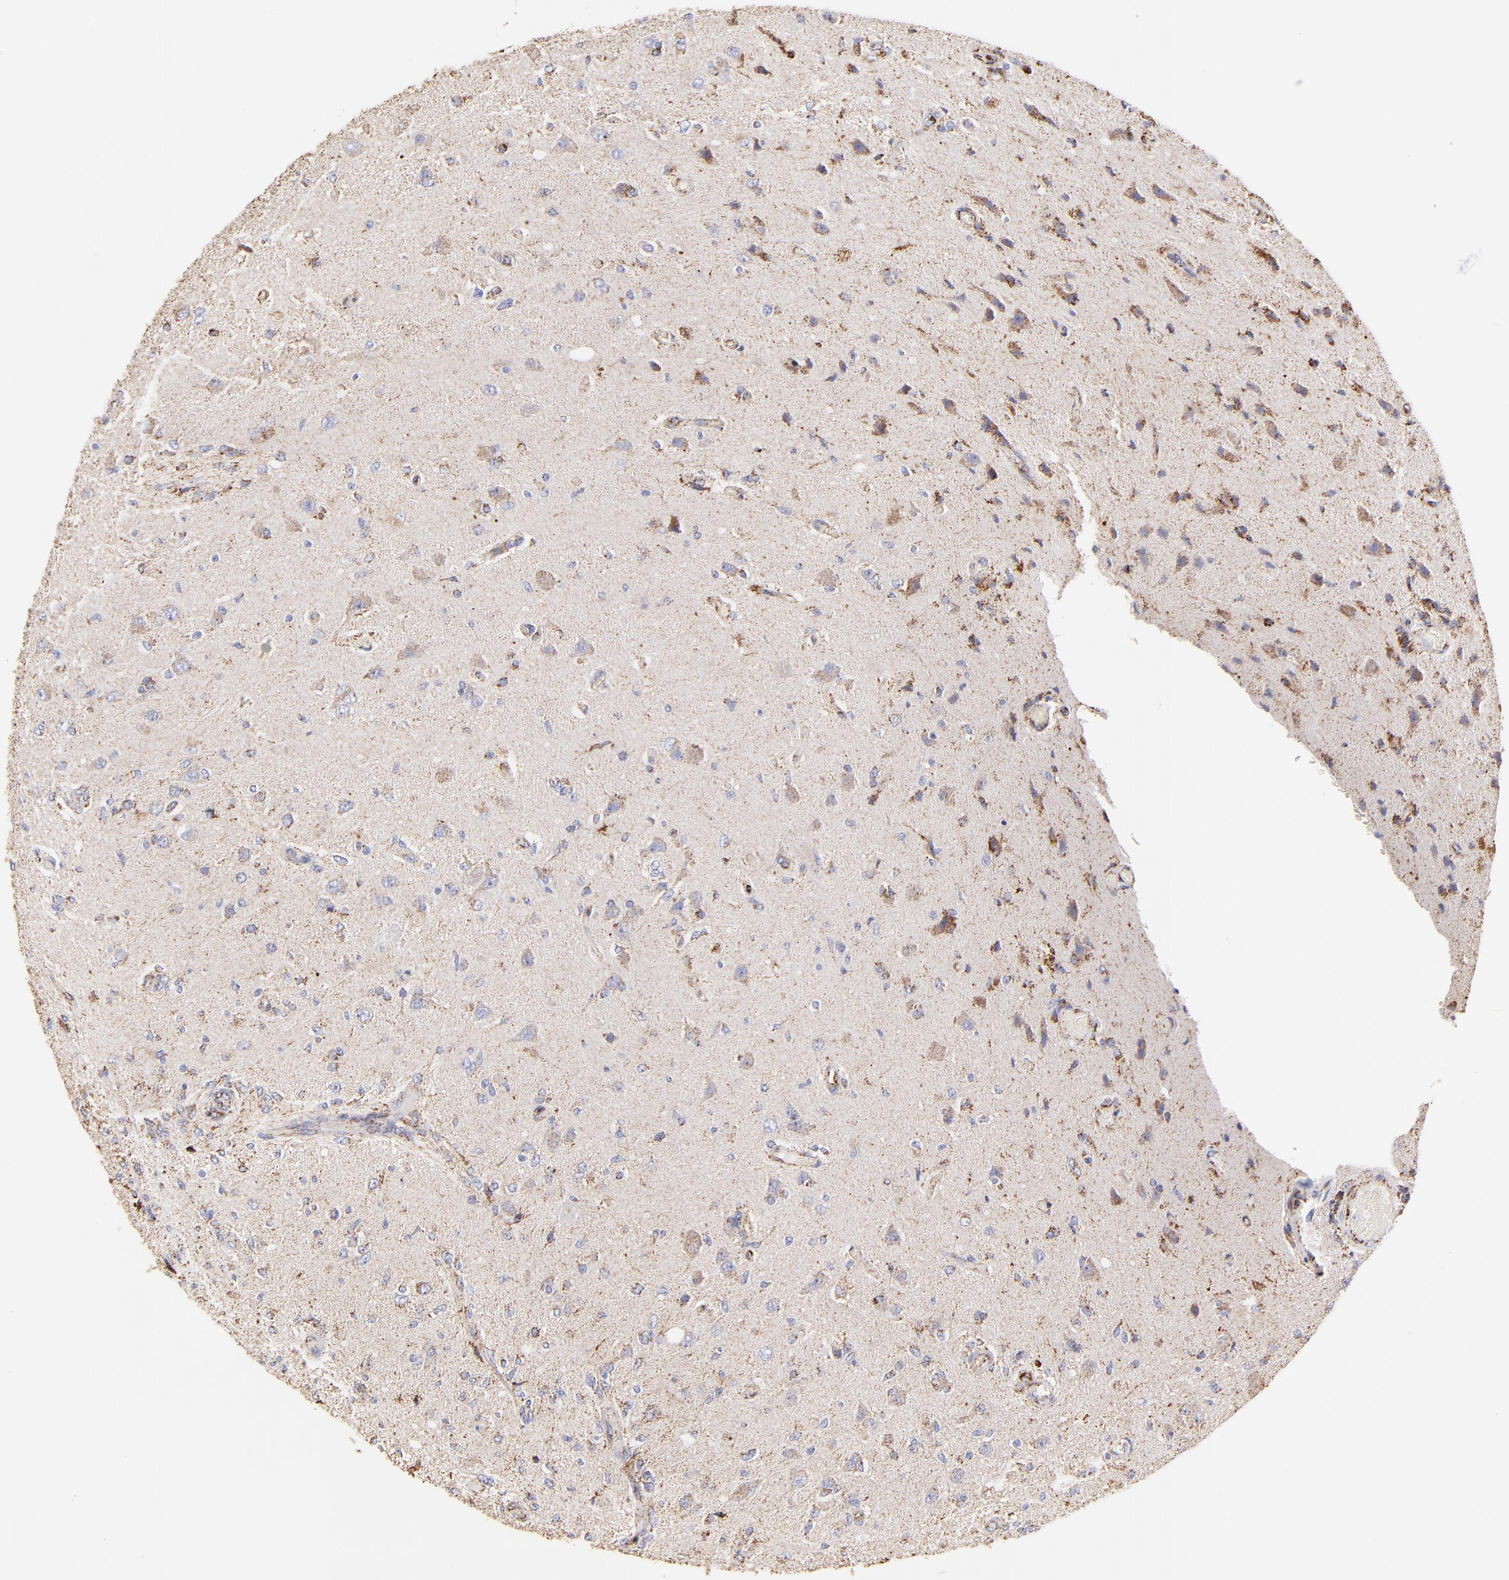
{"staining": {"intensity": "moderate", "quantity": "25%-75%", "location": "cytoplasmic/membranous"}, "tissue": "glioma", "cell_type": "Tumor cells", "image_type": "cancer", "snomed": [{"axis": "morphology", "description": "Normal tissue, NOS"}, {"axis": "morphology", "description": "Glioma, malignant, High grade"}, {"axis": "topography", "description": "Cerebral cortex"}], "caption": "An IHC histopathology image of tumor tissue is shown. Protein staining in brown highlights moderate cytoplasmic/membranous positivity in high-grade glioma (malignant) within tumor cells.", "gene": "ECH1", "patient": {"sex": "male", "age": 77}}